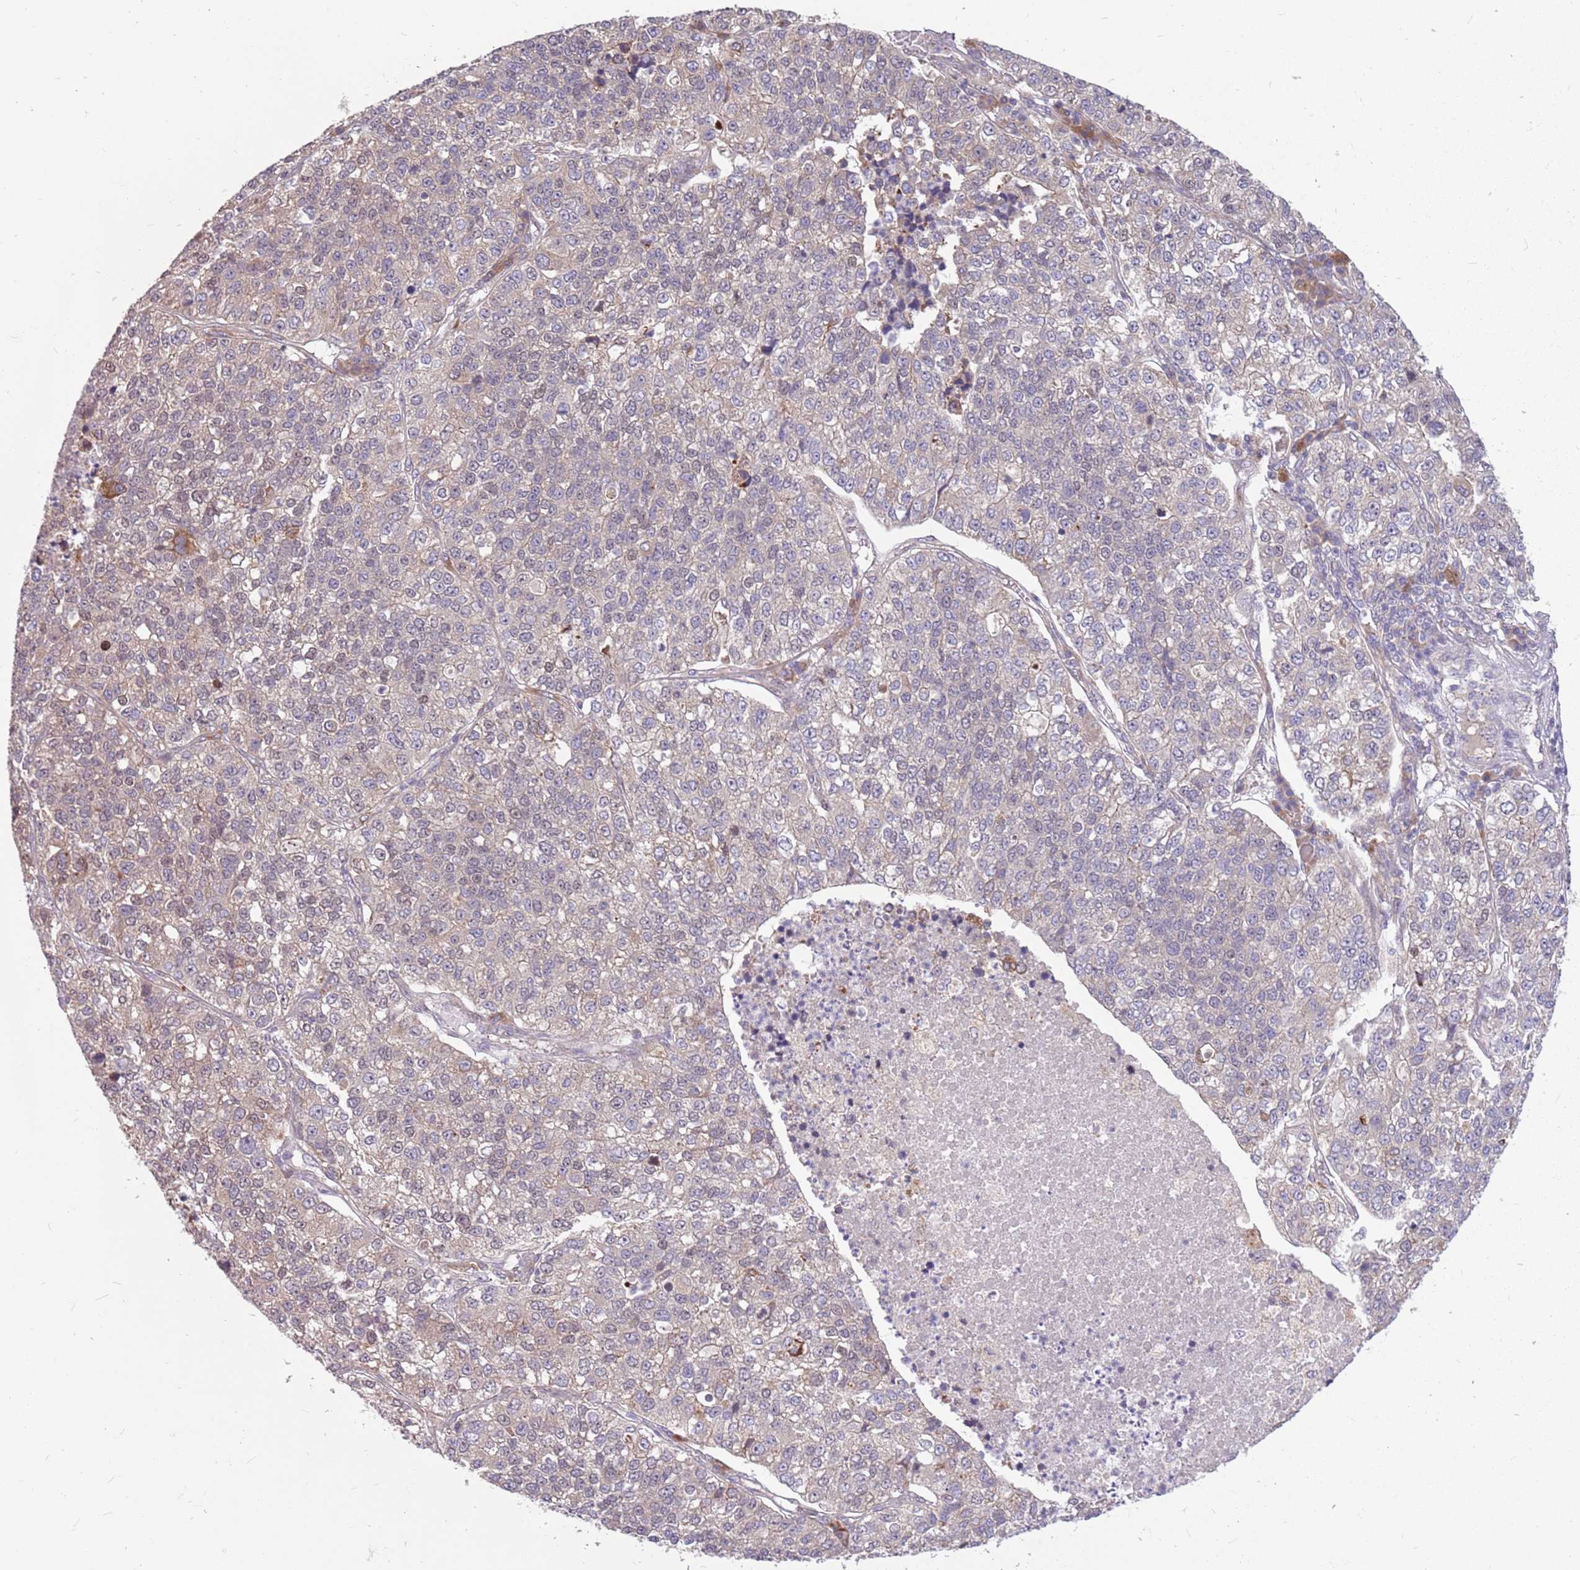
{"staining": {"intensity": "weak", "quantity": "<25%", "location": "cytoplasmic/membranous"}, "tissue": "lung cancer", "cell_type": "Tumor cells", "image_type": "cancer", "snomed": [{"axis": "morphology", "description": "Adenocarcinoma, NOS"}, {"axis": "topography", "description": "Lung"}], "caption": "This is an immunohistochemistry histopathology image of human lung cancer. There is no positivity in tumor cells.", "gene": "PPP1R27", "patient": {"sex": "male", "age": 49}}